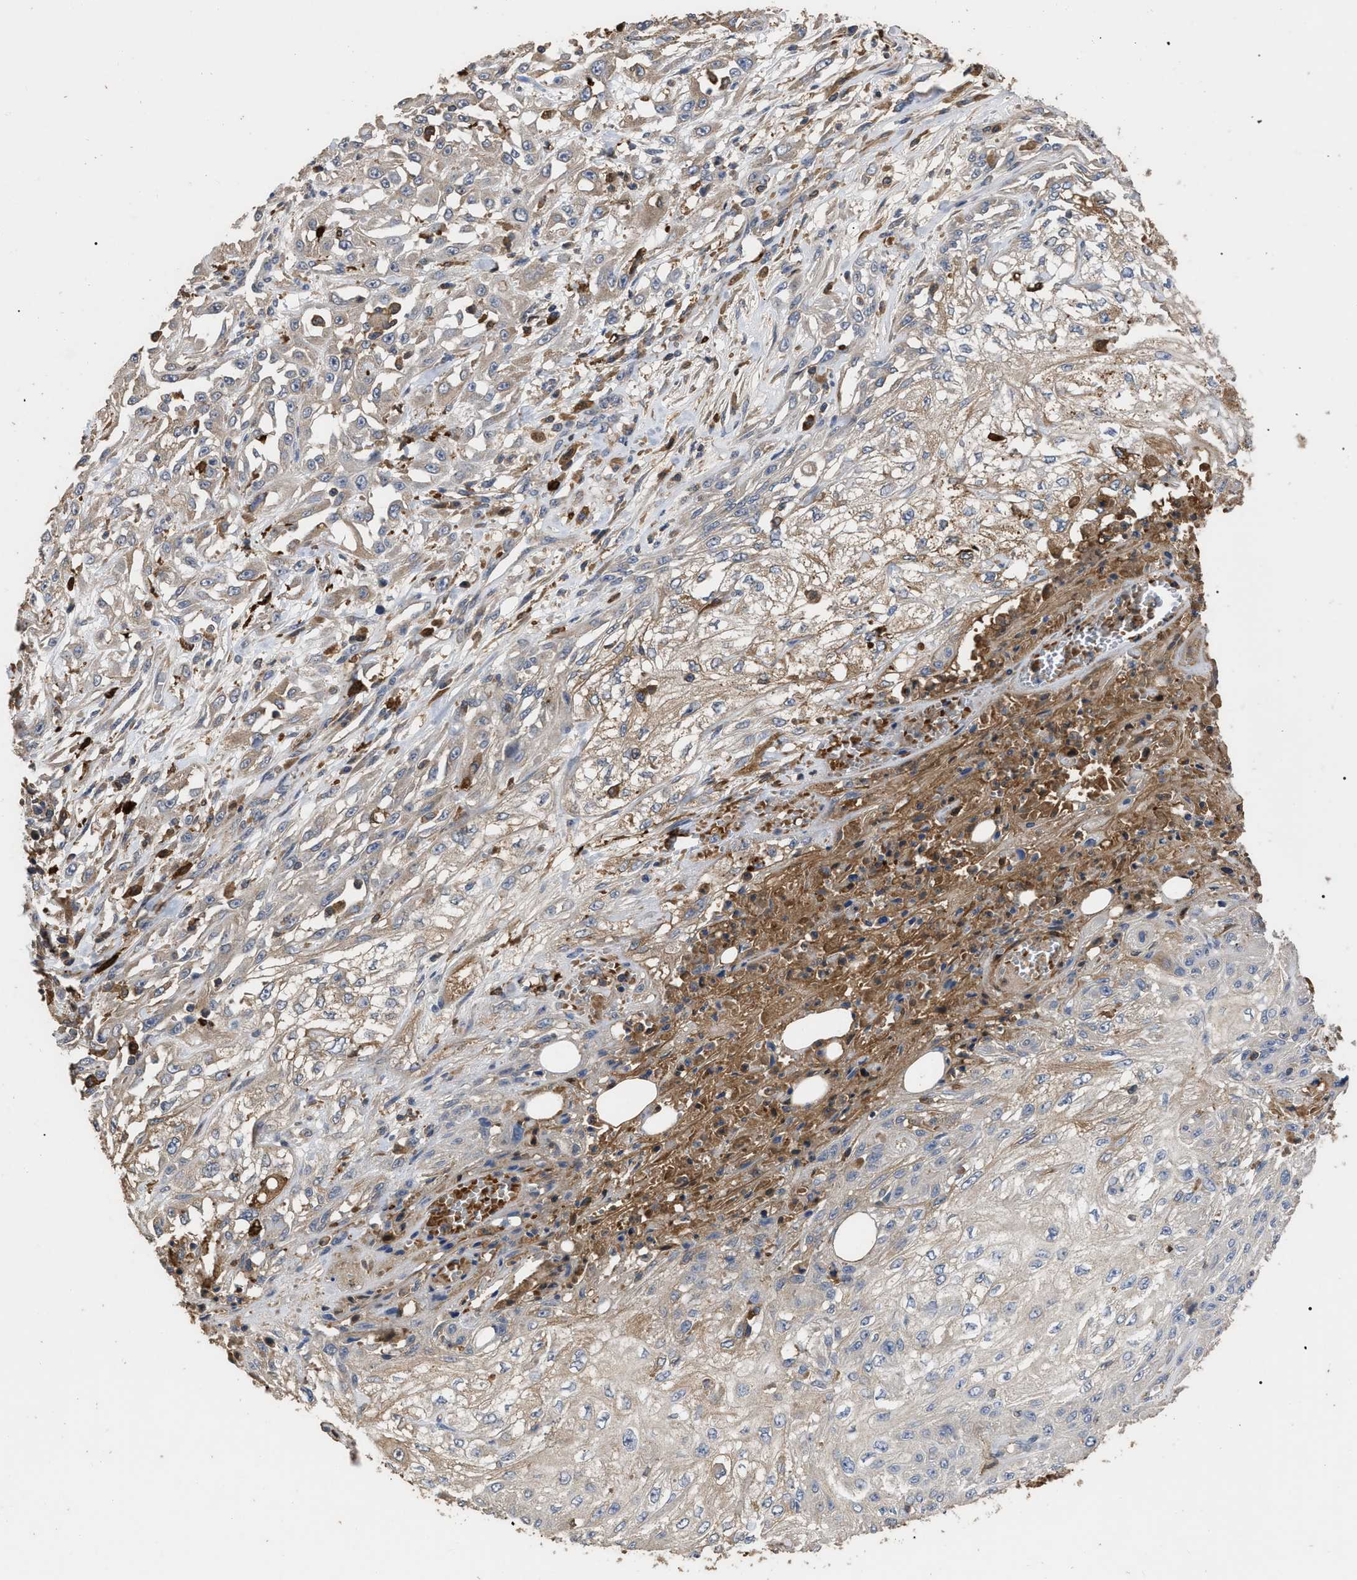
{"staining": {"intensity": "moderate", "quantity": "<25%", "location": "cytoplasmic/membranous"}, "tissue": "skin cancer", "cell_type": "Tumor cells", "image_type": "cancer", "snomed": [{"axis": "morphology", "description": "Squamous cell carcinoma, NOS"}, {"axis": "morphology", "description": "Squamous cell carcinoma, metastatic, NOS"}, {"axis": "topography", "description": "Skin"}, {"axis": "topography", "description": "Lymph node"}], "caption": "Protein positivity by immunohistochemistry (IHC) exhibits moderate cytoplasmic/membranous positivity in approximately <25% of tumor cells in skin squamous cell carcinoma.", "gene": "GPR179", "patient": {"sex": "male", "age": 75}}